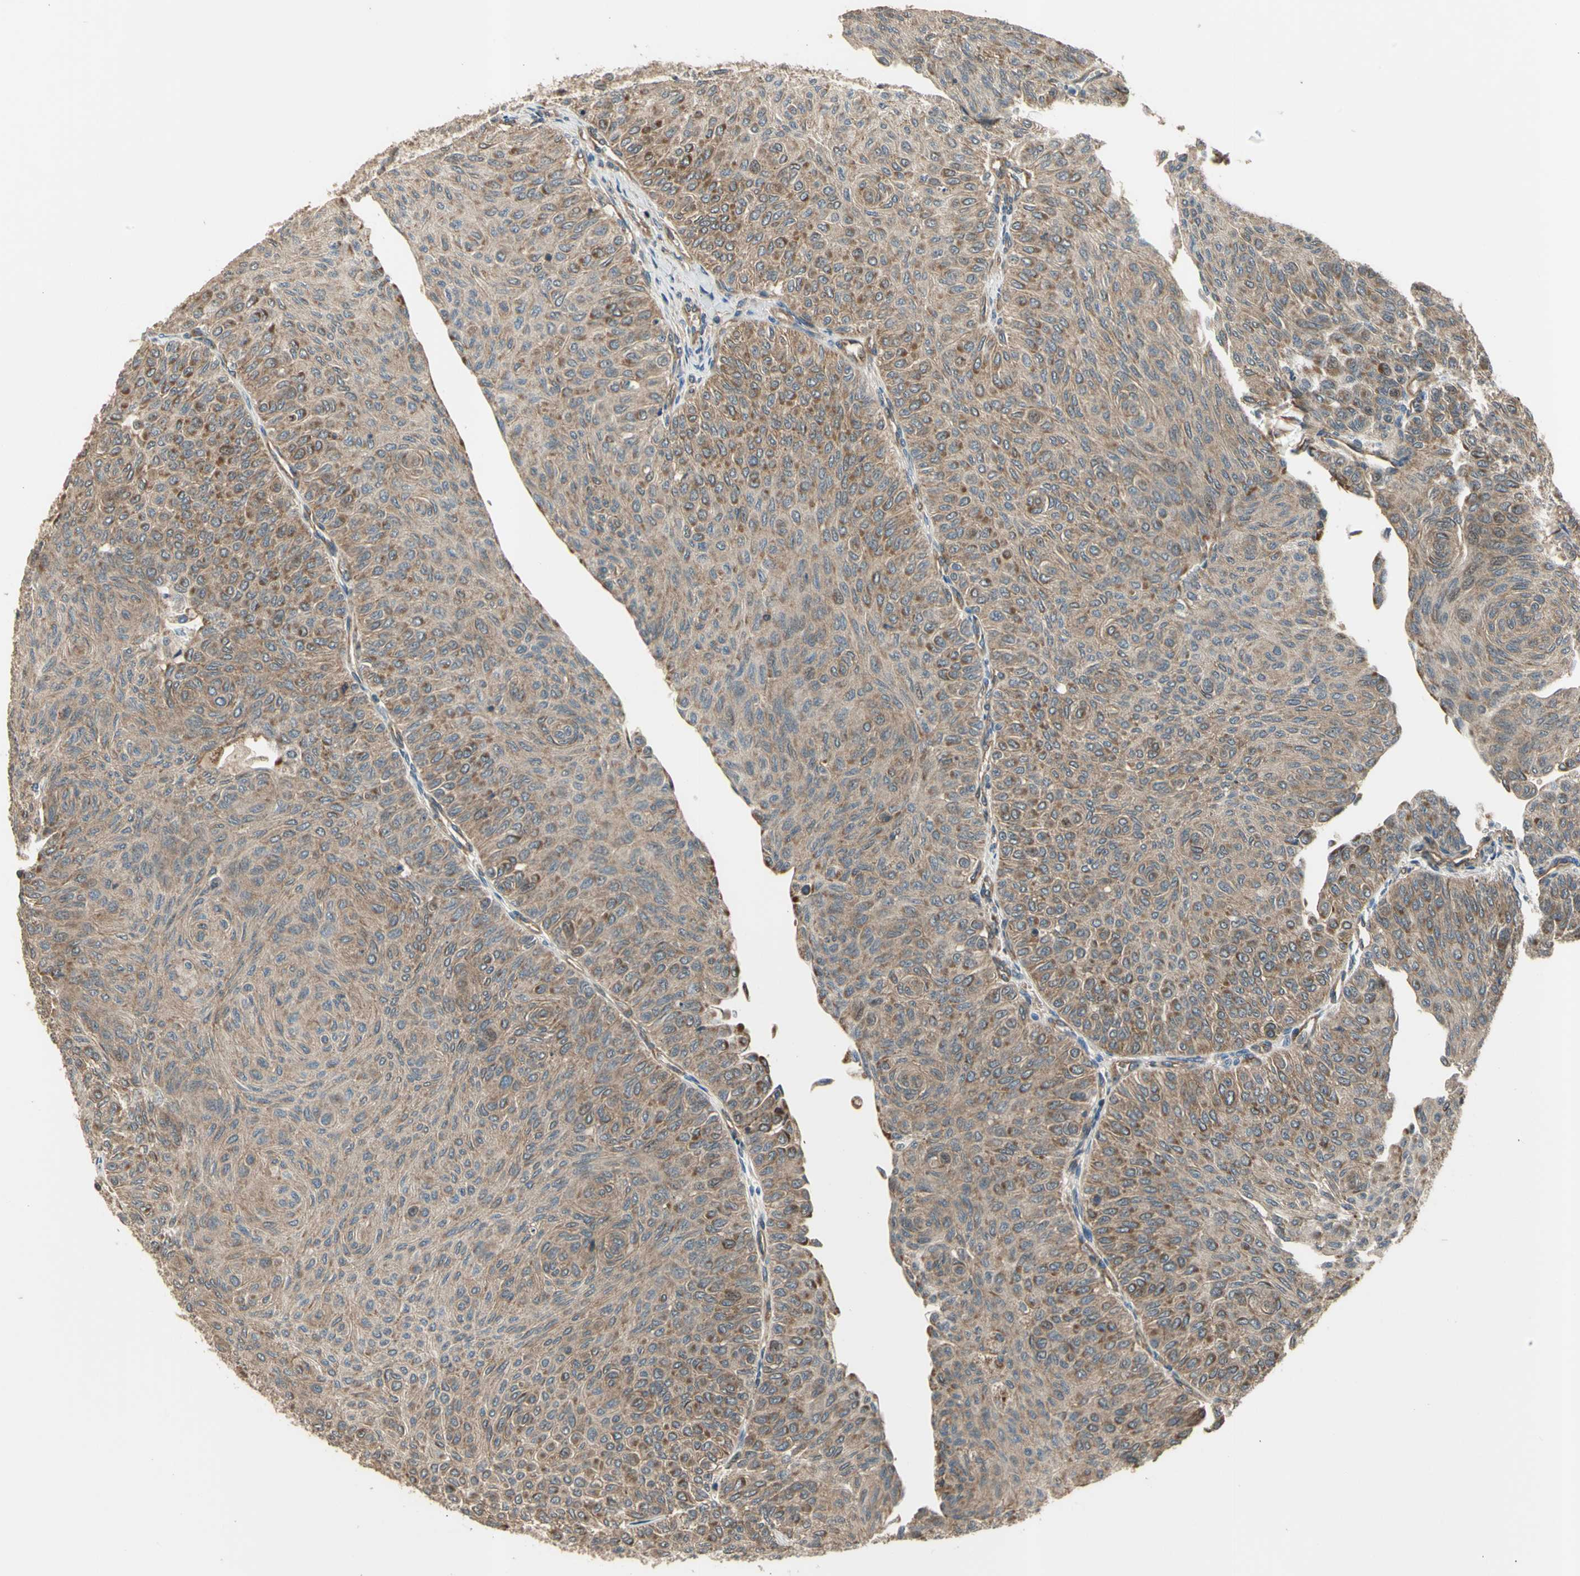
{"staining": {"intensity": "moderate", "quantity": ">75%", "location": "cytoplasmic/membranous"}, "tissue": "urothelial cancer", "cell_type": "Tumor cells", "image_type": "cancer", "snomed": [{"axis": "morphology", "description": "Urothelial carcinoma, Low grade"}, {"axis": "topography", "description": "Urinary bladder"}], "caption": "The photomicrograph reveals a brown stain indicating the presence of a protein in the cytoplasmic/membranous of tumor cells in low-grade urothelial carcinoma.", "gene": "EFNB2", "patient": {"sex": "male", "age": 78}}